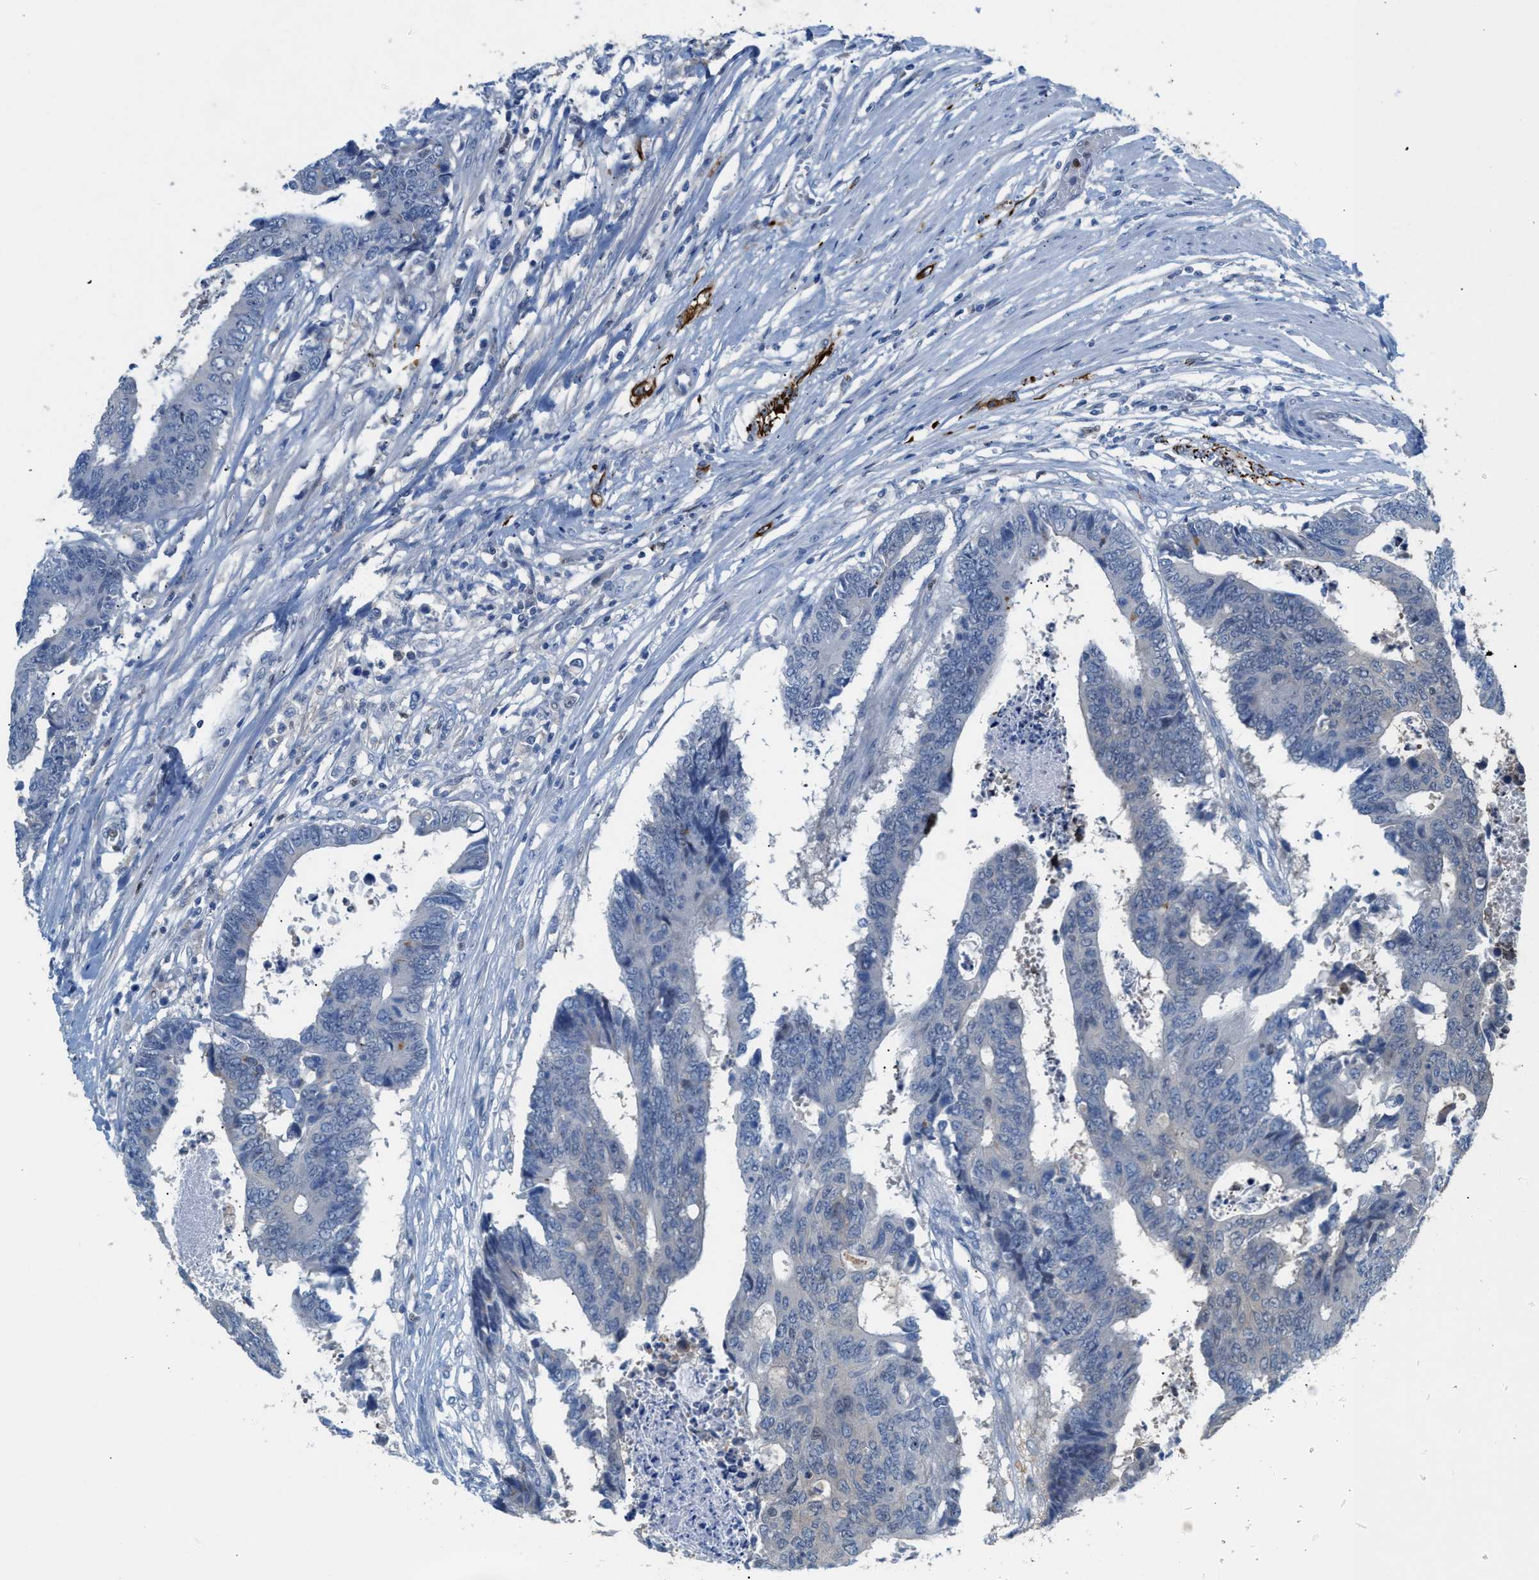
{"staining": {"intensity": "negative", "quantity": "none", "location": "none"}, "tissue": "colorectal cancer", "cell_type": "Tumor cells", "image_type": "cancer", "snomed": [{"axis": "morphology", "description": "Adenocarcinoma, NOS"}, {"axis": "topography", "description": "Rectum"}], "caption": "Immunohistochemistry (IHC) micrograph of colorectal cancer stained for a protein (brown), which reveals no positivity in tumor cells.", "gene": "PPM1D", "patient": {"sex": "male", "age": 84}}